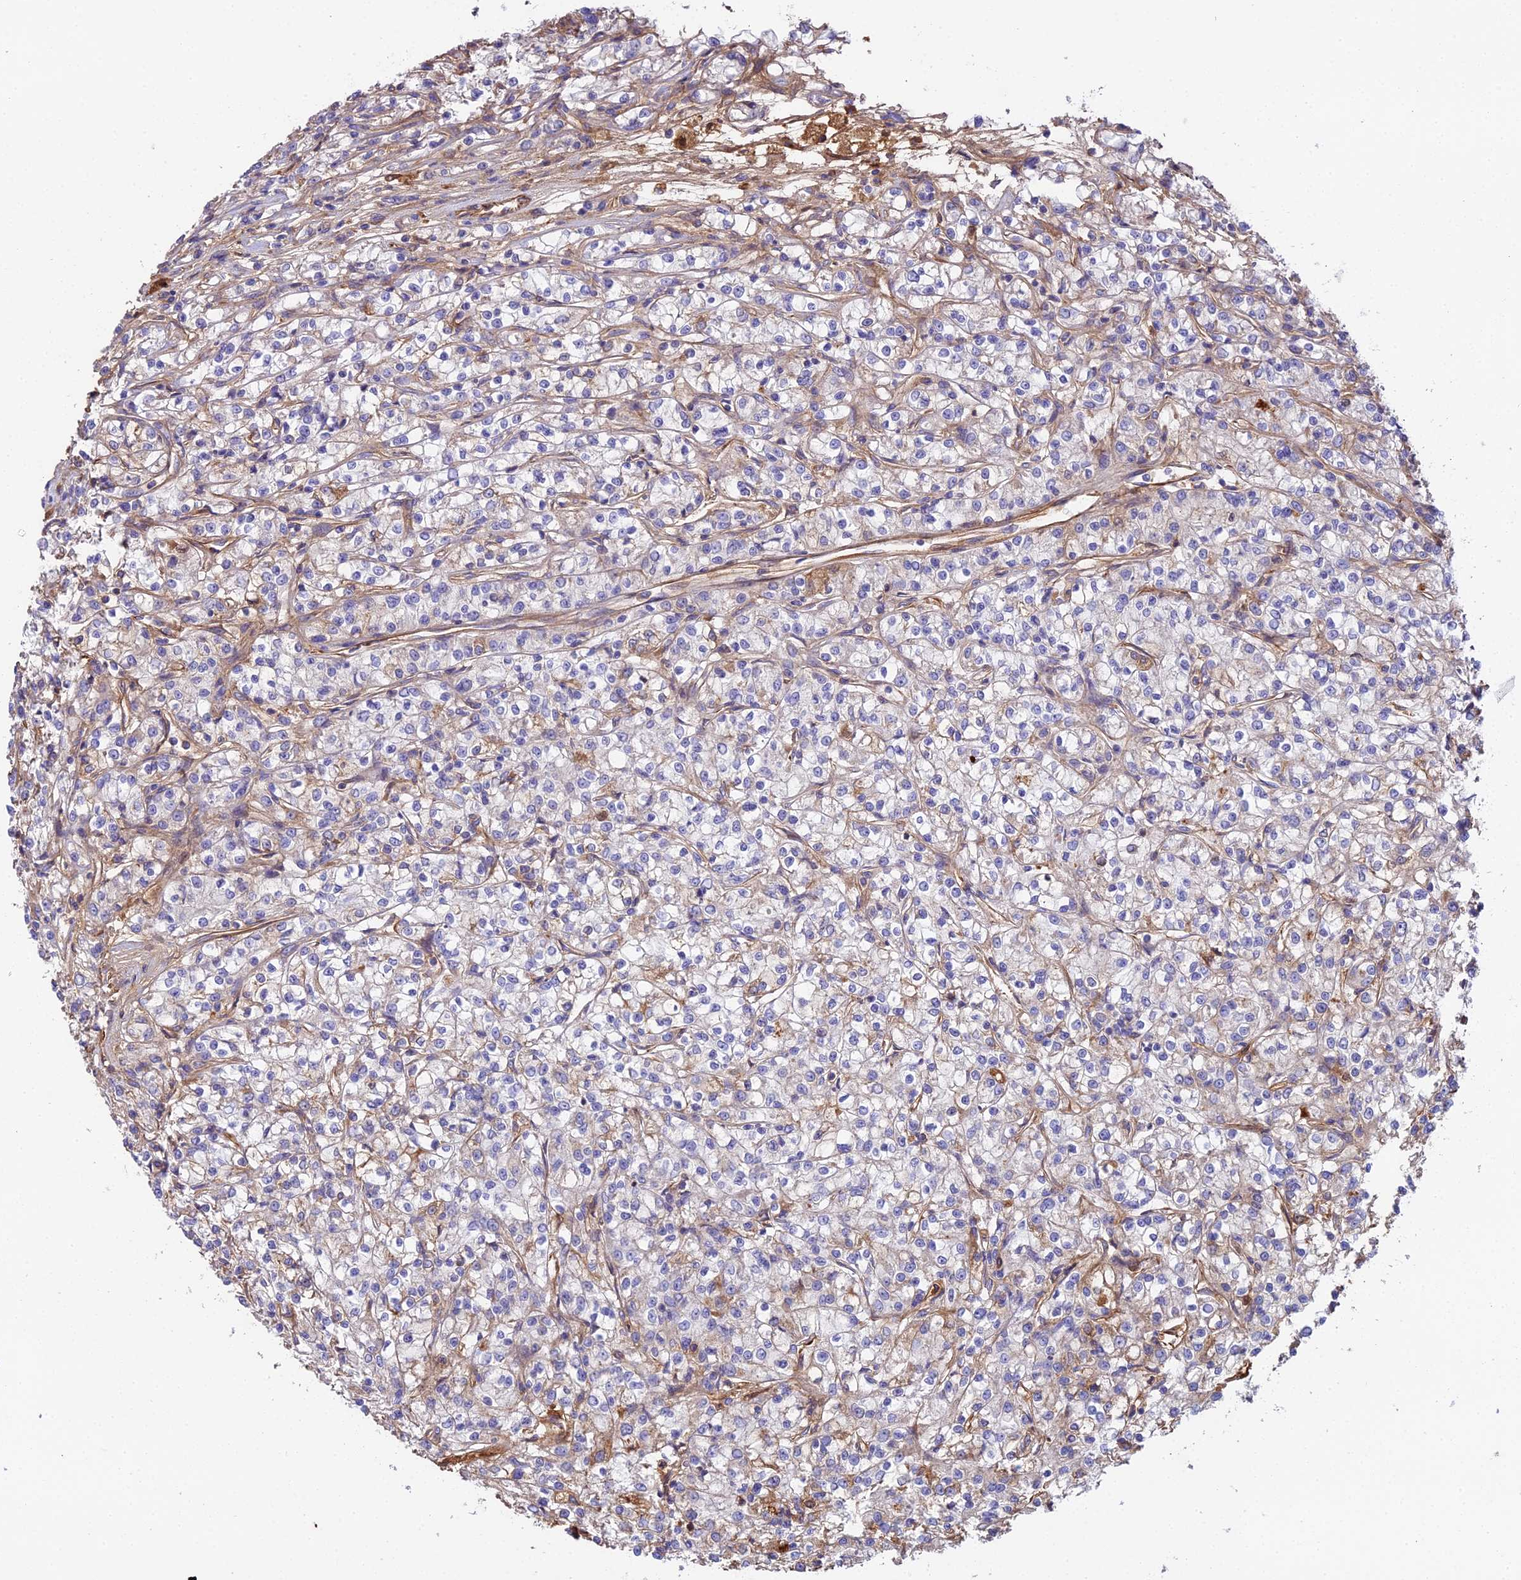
{"staining": {"intensity": "weak", "quantity": "<25%", "location": "cytoplasmic/membranous"}, "tissue": "renal cancer", "cell_type": "Tumor cells", "image_type": "cancer", "snomed": [{"axis": "morphology", "description": "Adenocarcinoma, NOS"}, {"axis": "topography", "description": "Kidney"}], "caption": "Tumor cells show no significant protein expression in renal adenocarcinoma.", "gene": "BEX4", "patient": {"sex": "female", "age": 59}}